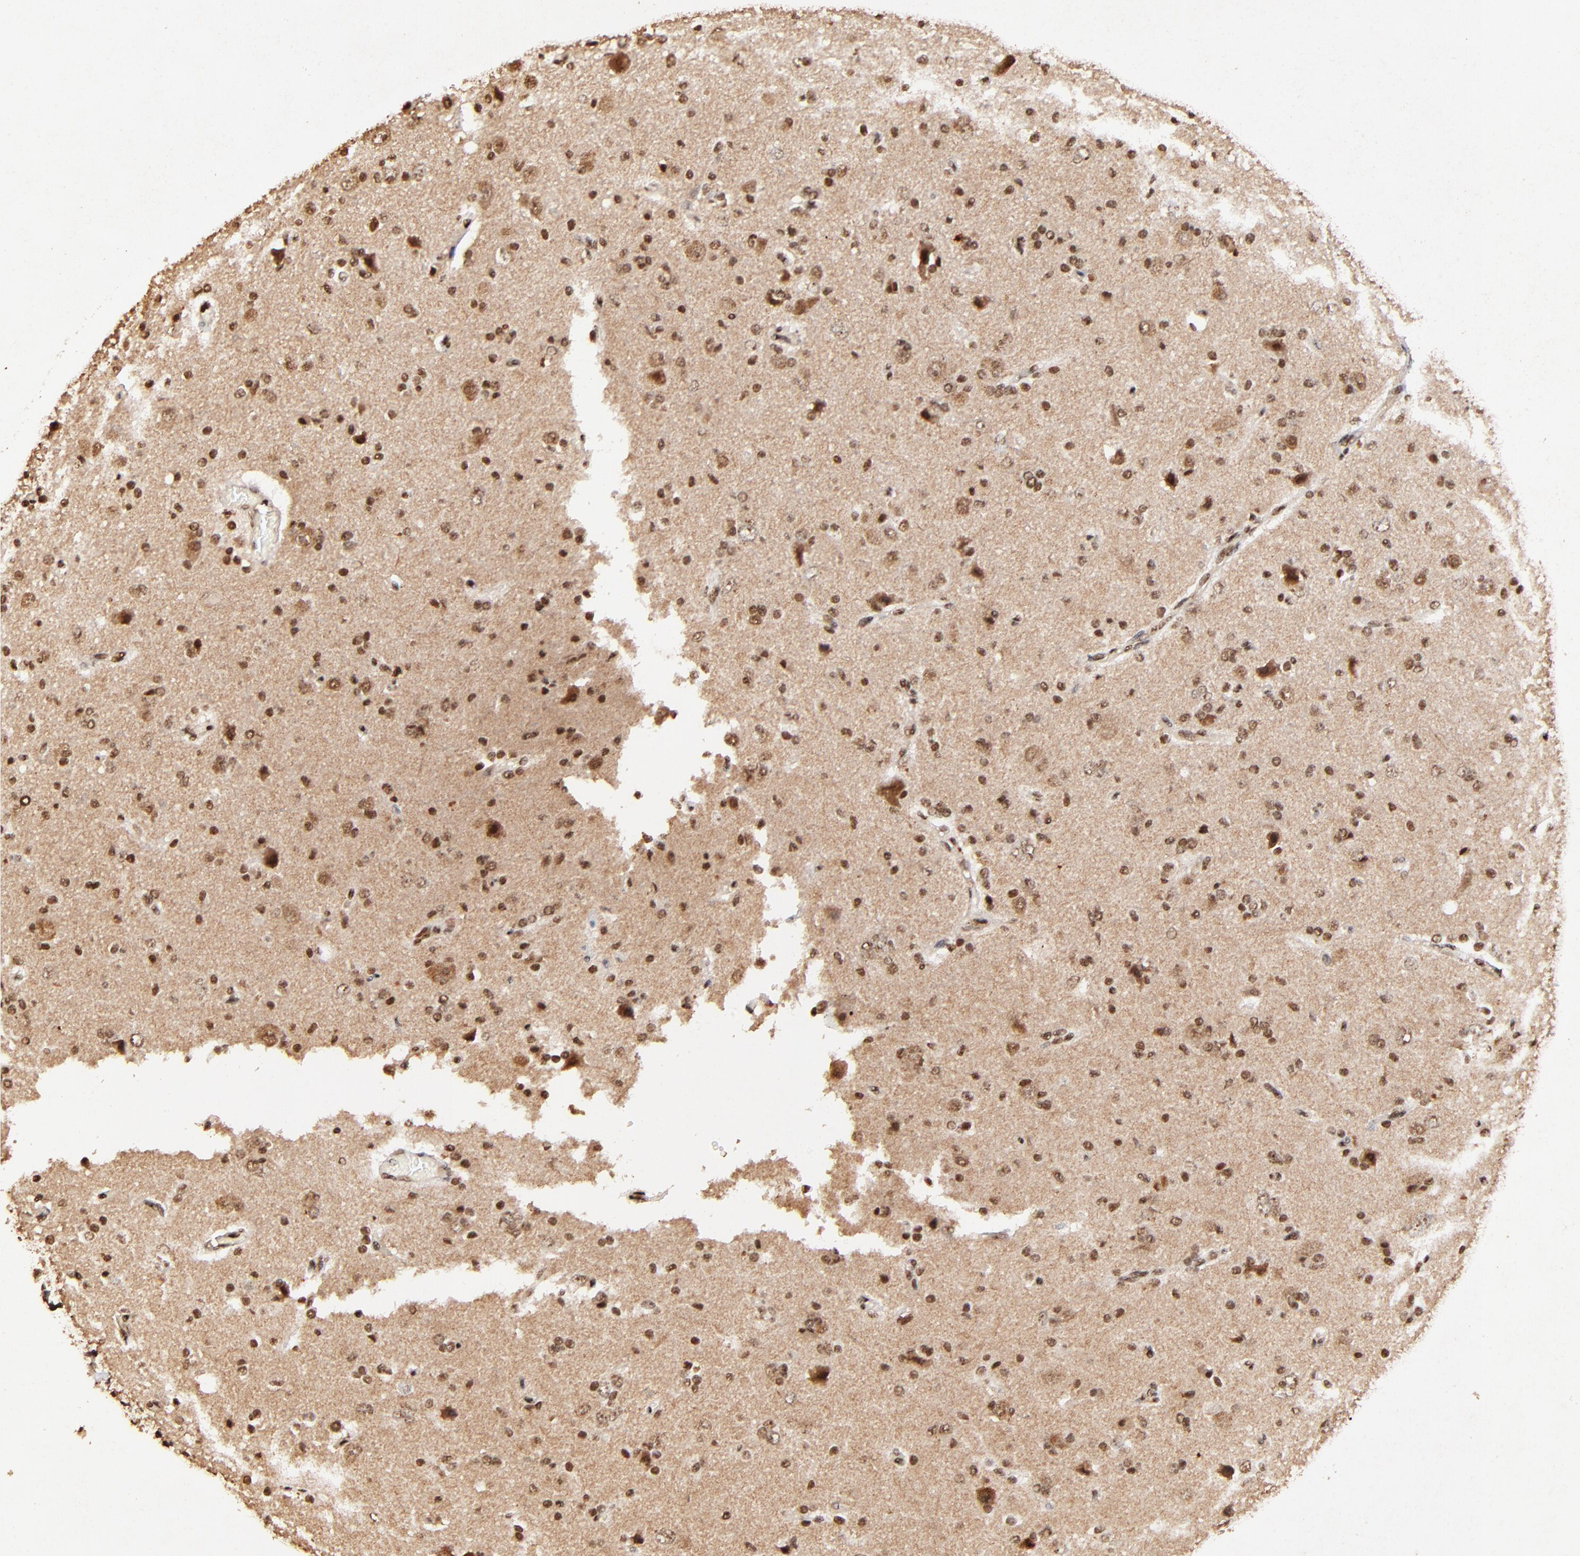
{"staining": {"intensity": "strong", "quantity": ">75%", "location": "cytoplasmic/membranous,nuclear"}, "tissue": "glioma", "cell_type": "Tumor cells", "image_type": "cancer", "snomed": [{"axis": "morphology", "description": "Glioma, malignant, High grade"}, {"axis": "topography", "description": "Brain"}], "caption": "This is a photomicrograph of immunohistochemistry (IHC) staining of malignant glioma (high-grade), which shows strong staining in the cytoplasmic/membranous and nuclear of tumor cells.", "gene": "MED12", "patient": {"sex": "male", "age": 47}}